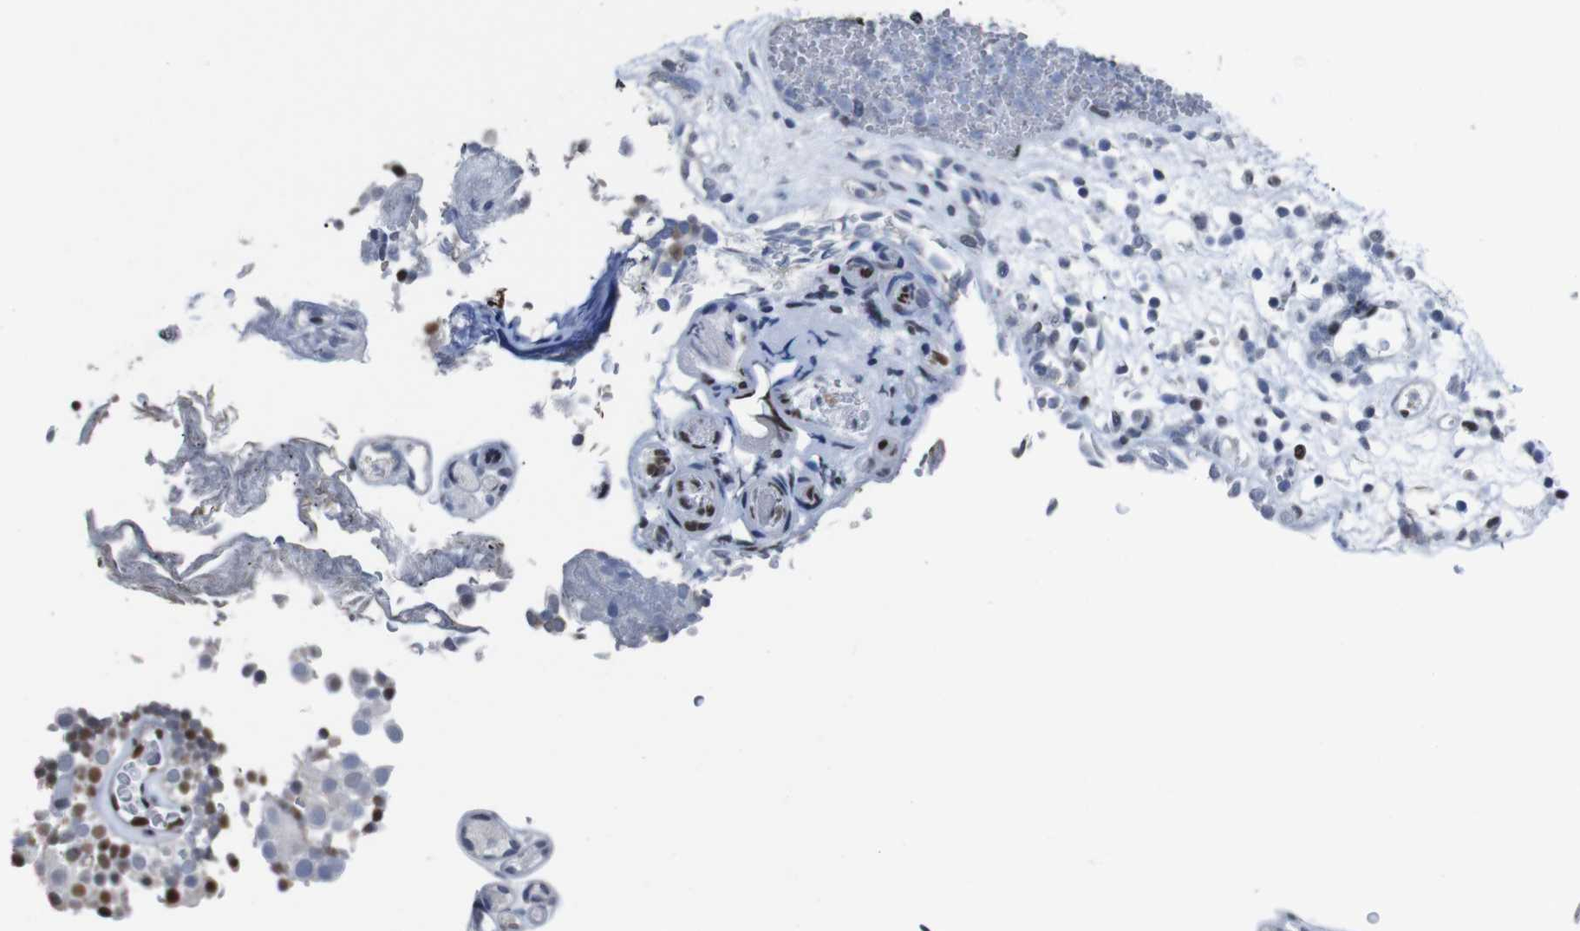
{"staining": {"intensity": "moderate", "quantity": "25%-75%", "location": "nuclear"}, "tissue": "urothelial cancer", "cell_type": "Tumor cells", "image_type": "cancer", "snomed": [{"axis": "morphology", "description": "Urothelial carcinoma, Low grade"}, {"axis": "topography", "description": "Urinary bladder"}], "caption": "Low-grade urothelial carcinoma tissue shows moderate nuclear expression in about 25%-75% of tumor cells (DAB = brown stain, brightfield microscopy at high magnification).", "gene": "PIP4P2", "patient": {"sex": "male", "age": 78}}